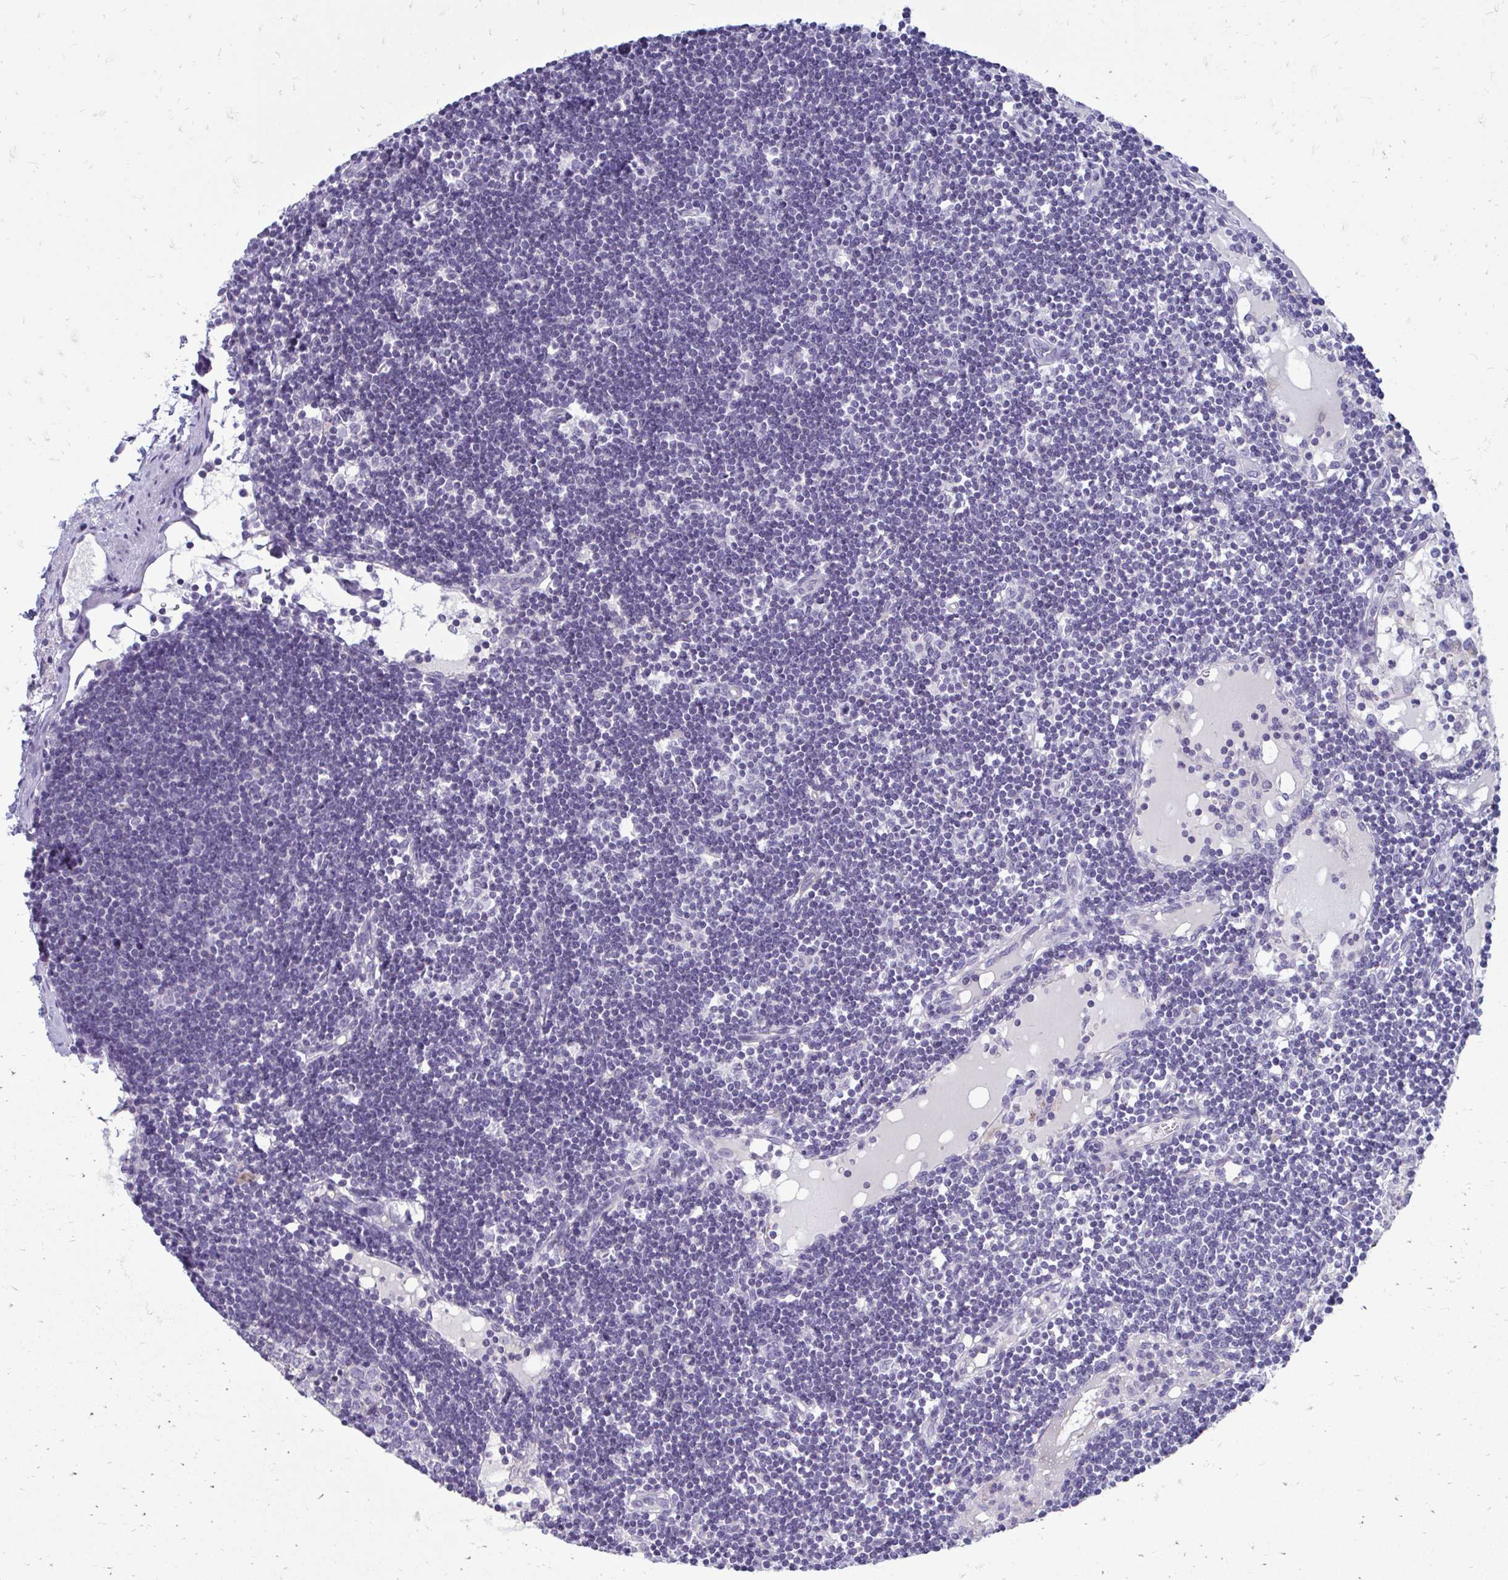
{"staining": {"intensity": "negative", "quantity": "none", "location": "none"}, "tissue": "lymph node", "cell_type": "Germinal center cells", "image_type": "normal", "snomed": [{"axis": "morphology", "description": "Normal tissue, NOS"}, {"axis": "topography", "description": "Lymph node"}], "caption": "The immunohistochemistry micrograph has no significant positivity in germinal center cells of lymph node.", "gene": "FABP3", "patient": {"sex": "female", "age": 65}}